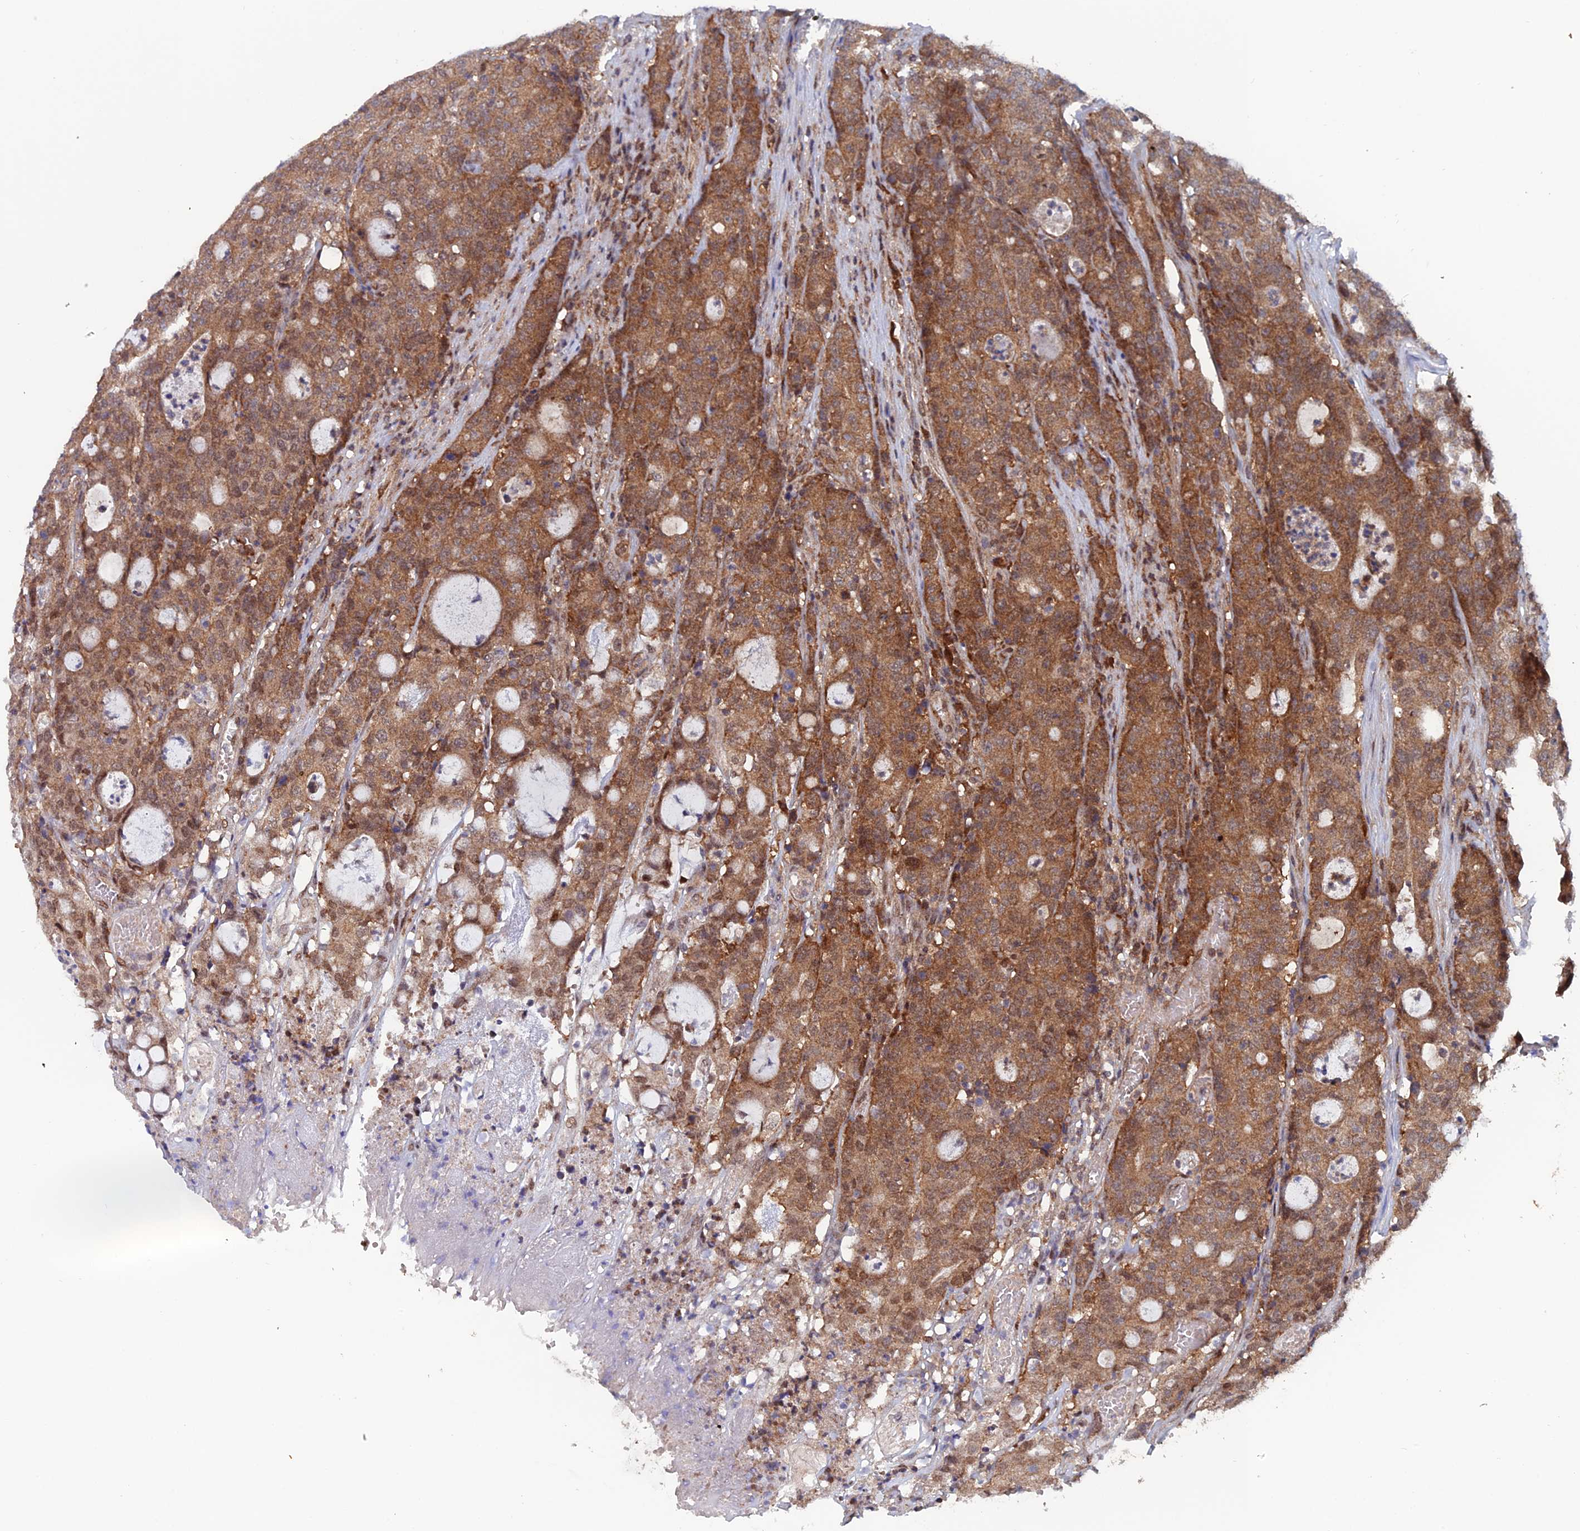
{"staining": {"intensity": "moderate", "quantity": ">75%", "location": "cytoplasmic/membranous,nuclear"}, "tissue": "colorectal cancer", "cell_type": "Tumor cells", "image_type": "cancer", "snomed": [{"axis": "morphology", "description": "Adenocarcinoma, NOS"}, {"axis": "topography", "description": "Colon"}], "caption": "Protein staining of colorectal cancer tissue exhibits moderate cytoplasmic/membranous and nuclear expression in approximately >75% of tumor cells.", "gene": "IGBP1", "patient": {"sex": "male", "age": 83}}